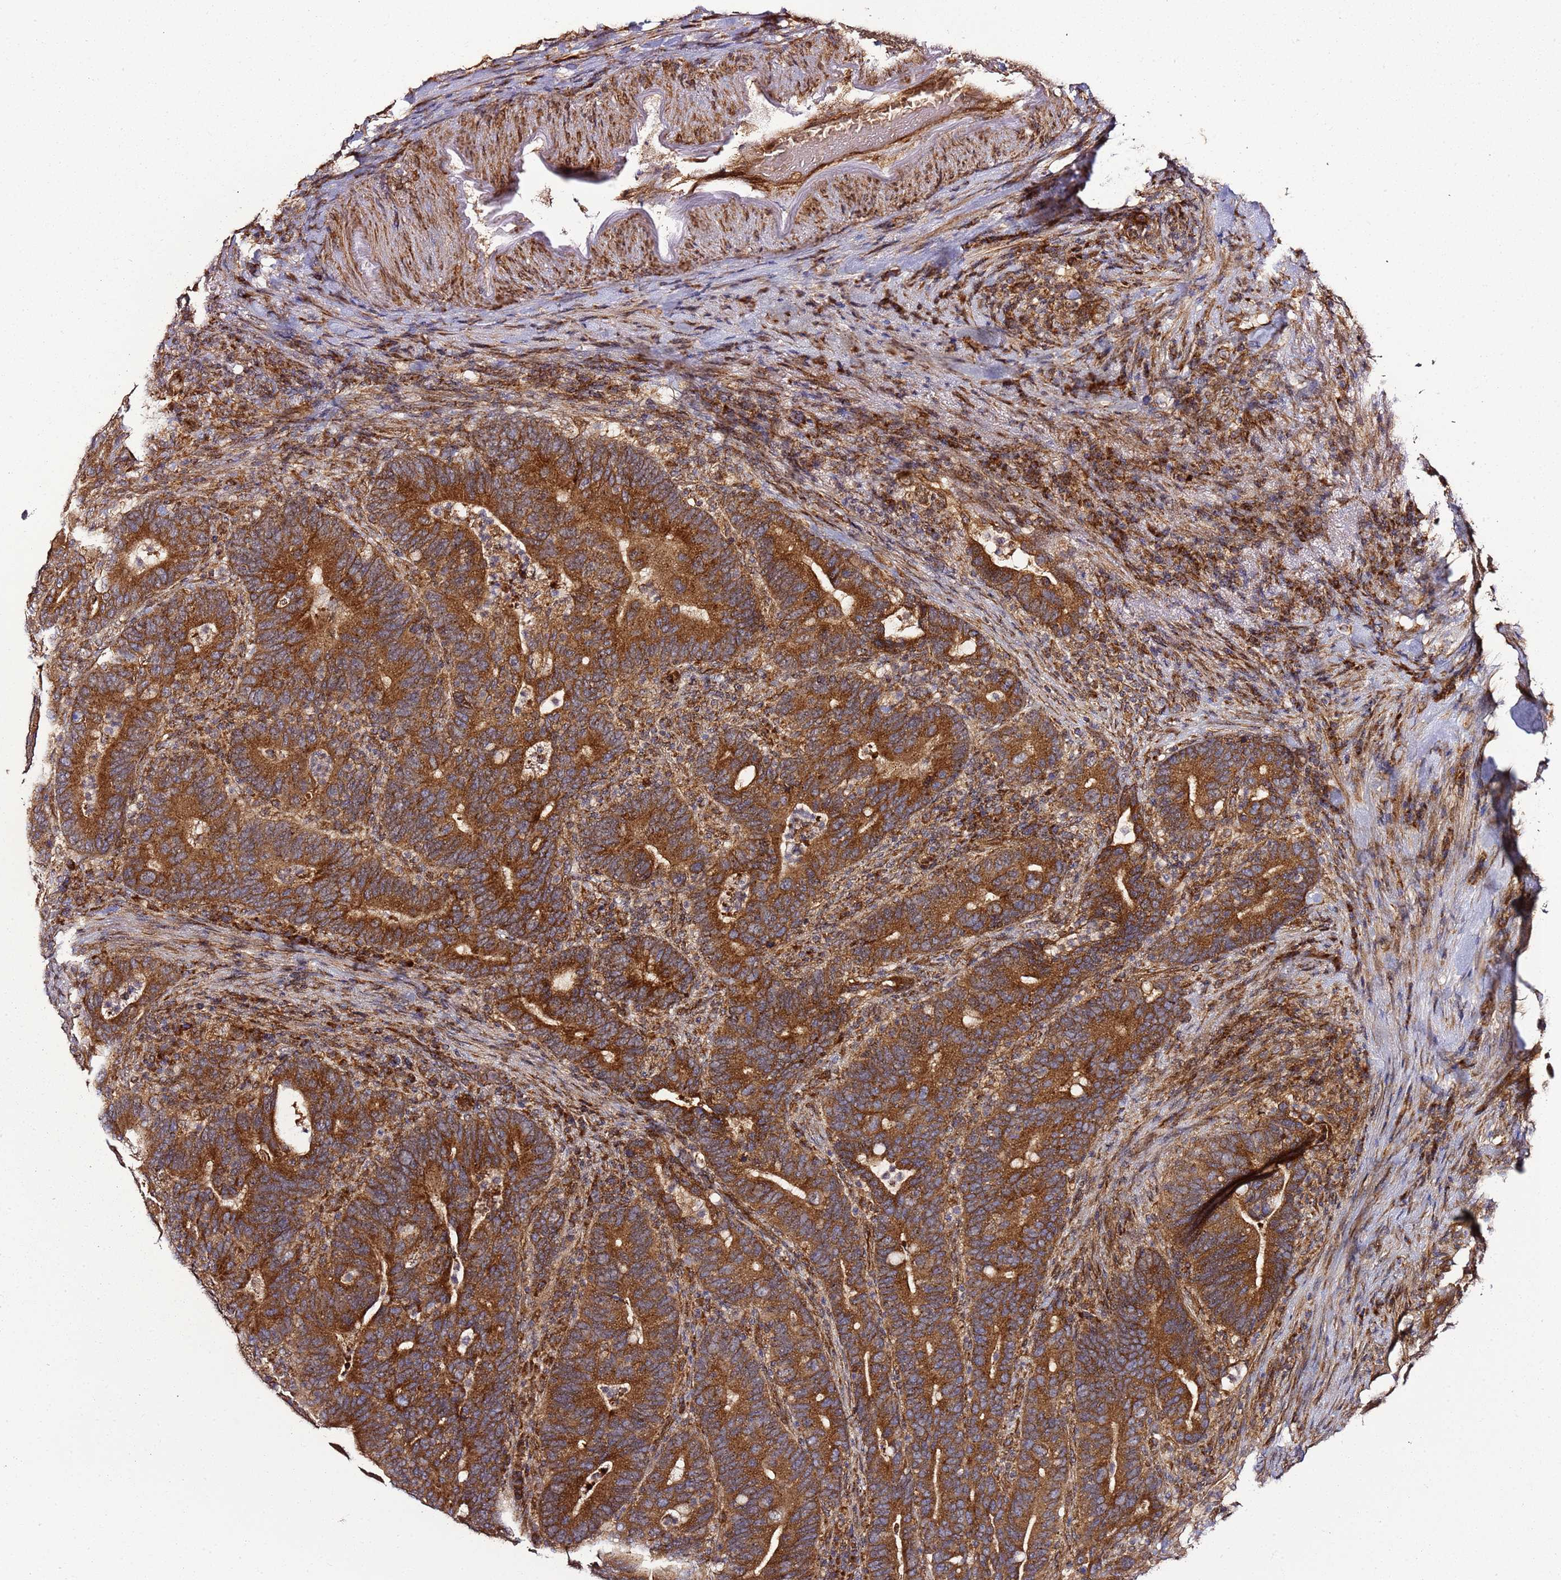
{"staining": {"intensity": "strong", "quantity": ">75%", "location": "cytoplasmic/membranous"}, "tissue": "colorectal cancer", "cell_type": "Tumor cells", "image_type": "cancer", "snomed": [{"axis": "morphology", "description": "Adenocarcinoma, NOS"}, {"axis": "topography", "description": "Colon"}], "caption": "Strong cytoplasmic/membranous protein expression is present in about >75% of tumor cells in colorectal cancer (adenocarcinoma).", "gene": "TM2D2", "patient": {"sex": "female", "age": 66}}